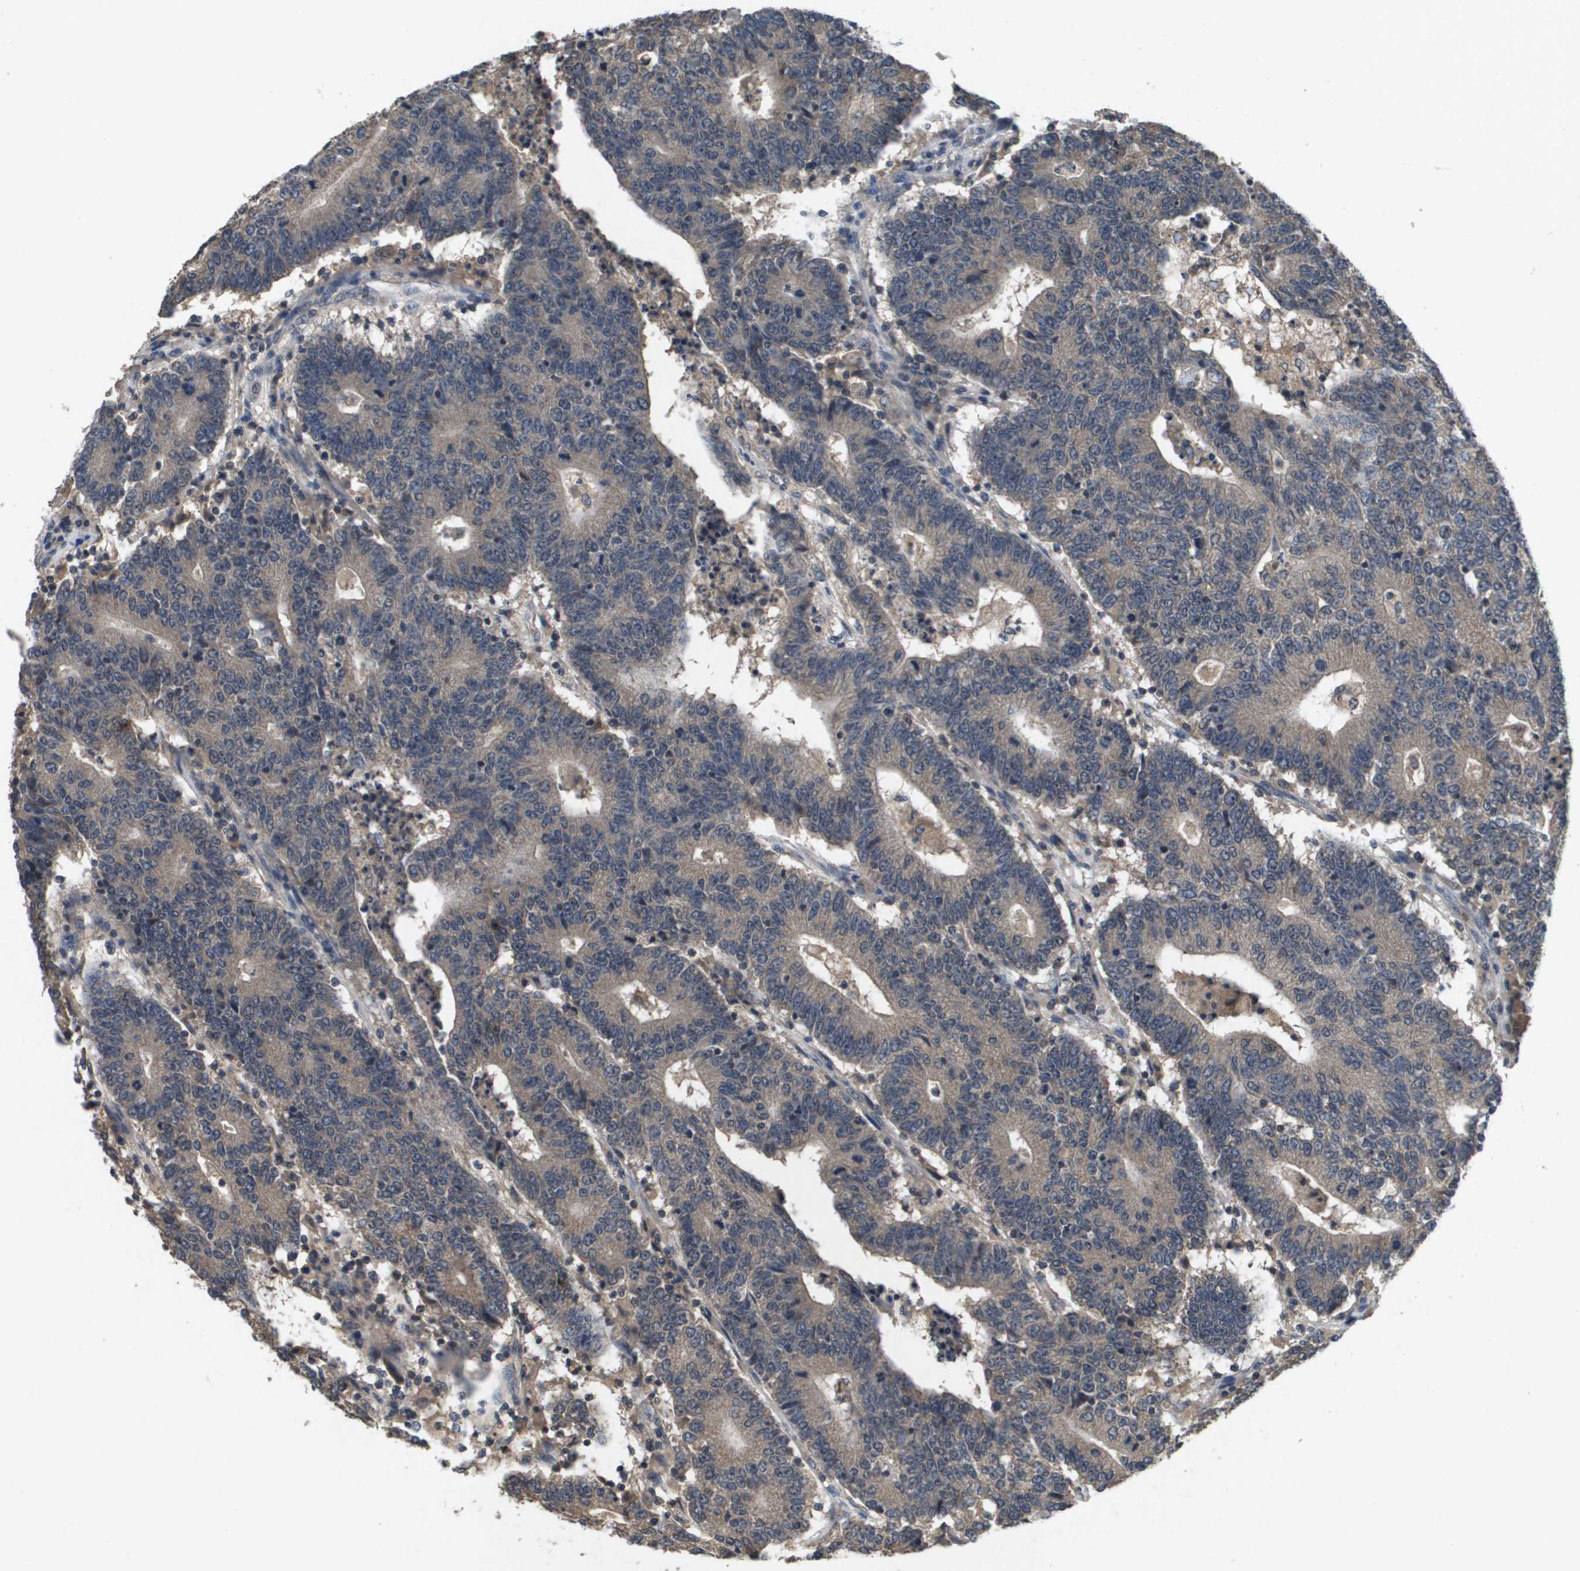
{"staining": {"intensity": "weak", "quantity": ">75%", "location": "cytoplasmic/membranous"}, "tissue": "colorectal cancer", "cell_type": "Tumor cells", "image_type": "cancer", "snomed": [{"axis": "morphology", "description": "Normal tissue, NOS"}, {"axis": "morphology", "description": "Adenocarcinoma, NOS"}, {"axis": "topography", "description": "Colon"}], "caption": "Colorectal cancer stained with a brown dye exhibits weak cytoplasmic/membranous positive expression in approximately >75% of tumor cells.", "gene": "PROC", "patient": {"sex": "female", "age": 75}}